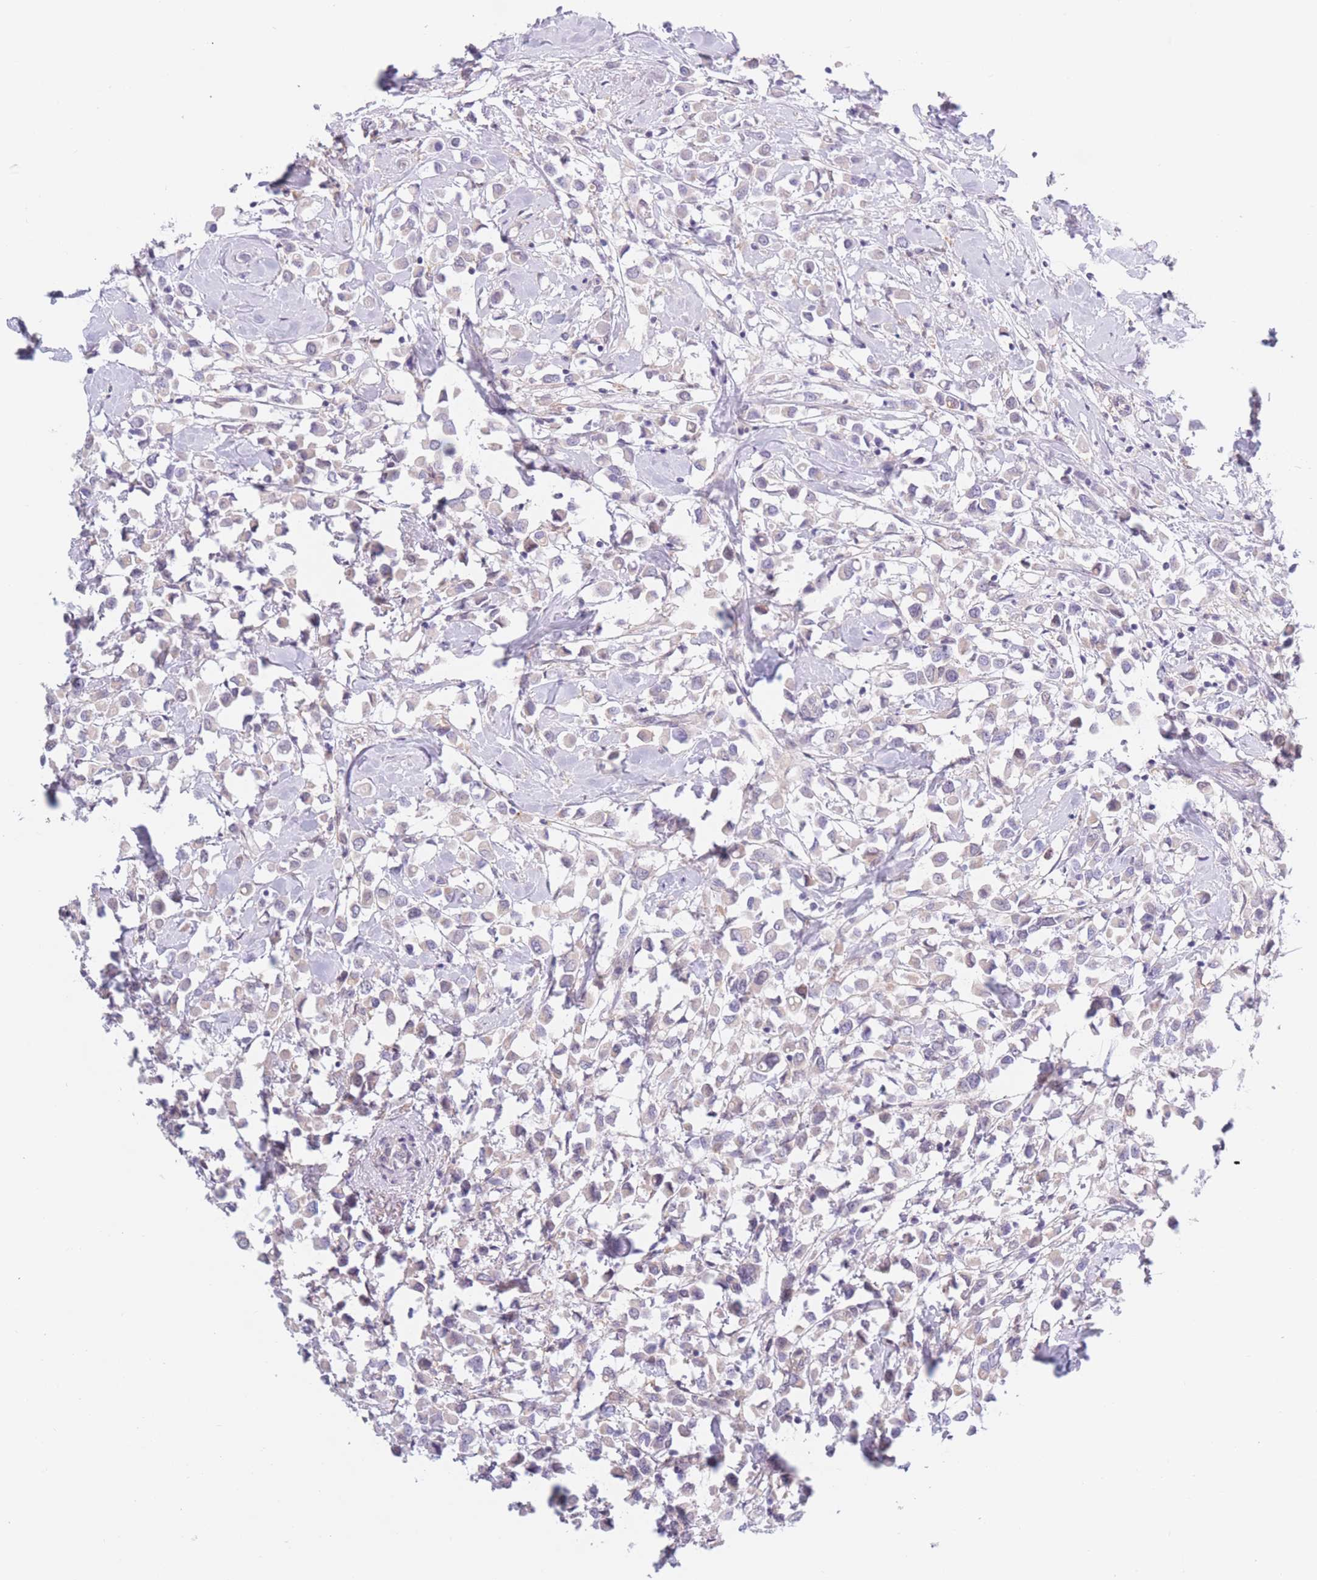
{"staining": {"intensity": "negative", "quantity": "none", "location": "none"}, "tissue": "breast cancer", "cell_type": "Tumor cells", "image_type": "cancer", "snomed": [{"axis": "morphology", "description": "Duct carcinoma"}, {"axis": "topography", "description": "Breast"}], "caption": "This is a photomicrograph of immunohistochemistry (IHC) staining of breast invasive ductal carcinoma, which shows no expression in tumor cells.", "gene": "PODXL", "patient": {"sex": "female", "age": 61}}